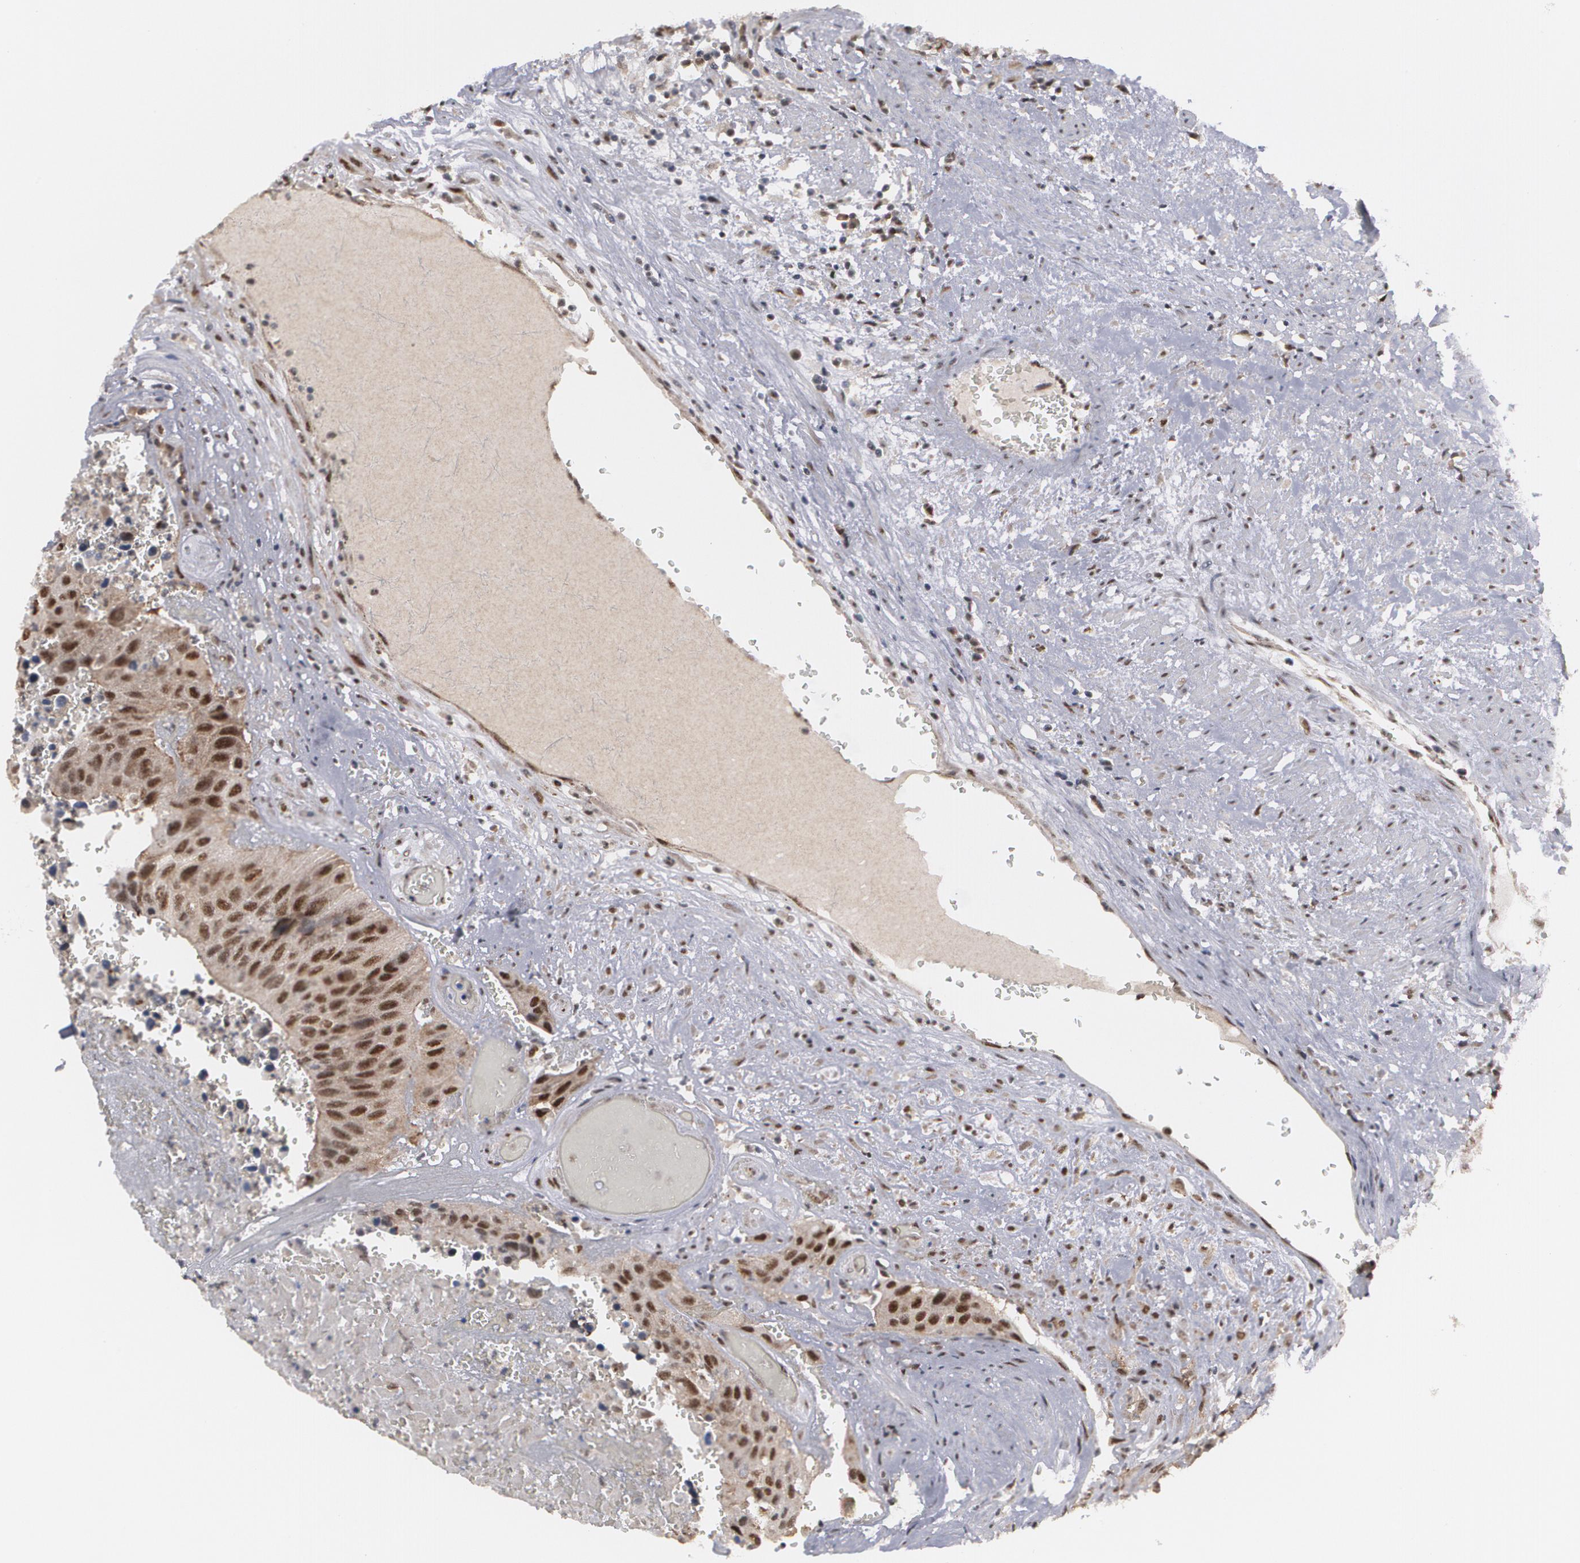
{"staining": {"intensity": "moderate", "quantity": ">75%", "location": "nuclear"}, "tissue": "urothelial cancer", "cell_type": "Tumor cells", "image_type": "cancer", "snomed": [{"axis": "morphology", "description": "Urothelial carcinoma, High grade"}, {"axis": "topography", "description": "Urinary bladder"}], "caption": "Urothelial cancer was stained to show a protein in brown. There is medium levels of moderate nuclear expression in approximately >75% of tumor cells.", "gene": "INTS6", "patient": {"sex": "male", "age": 66}}